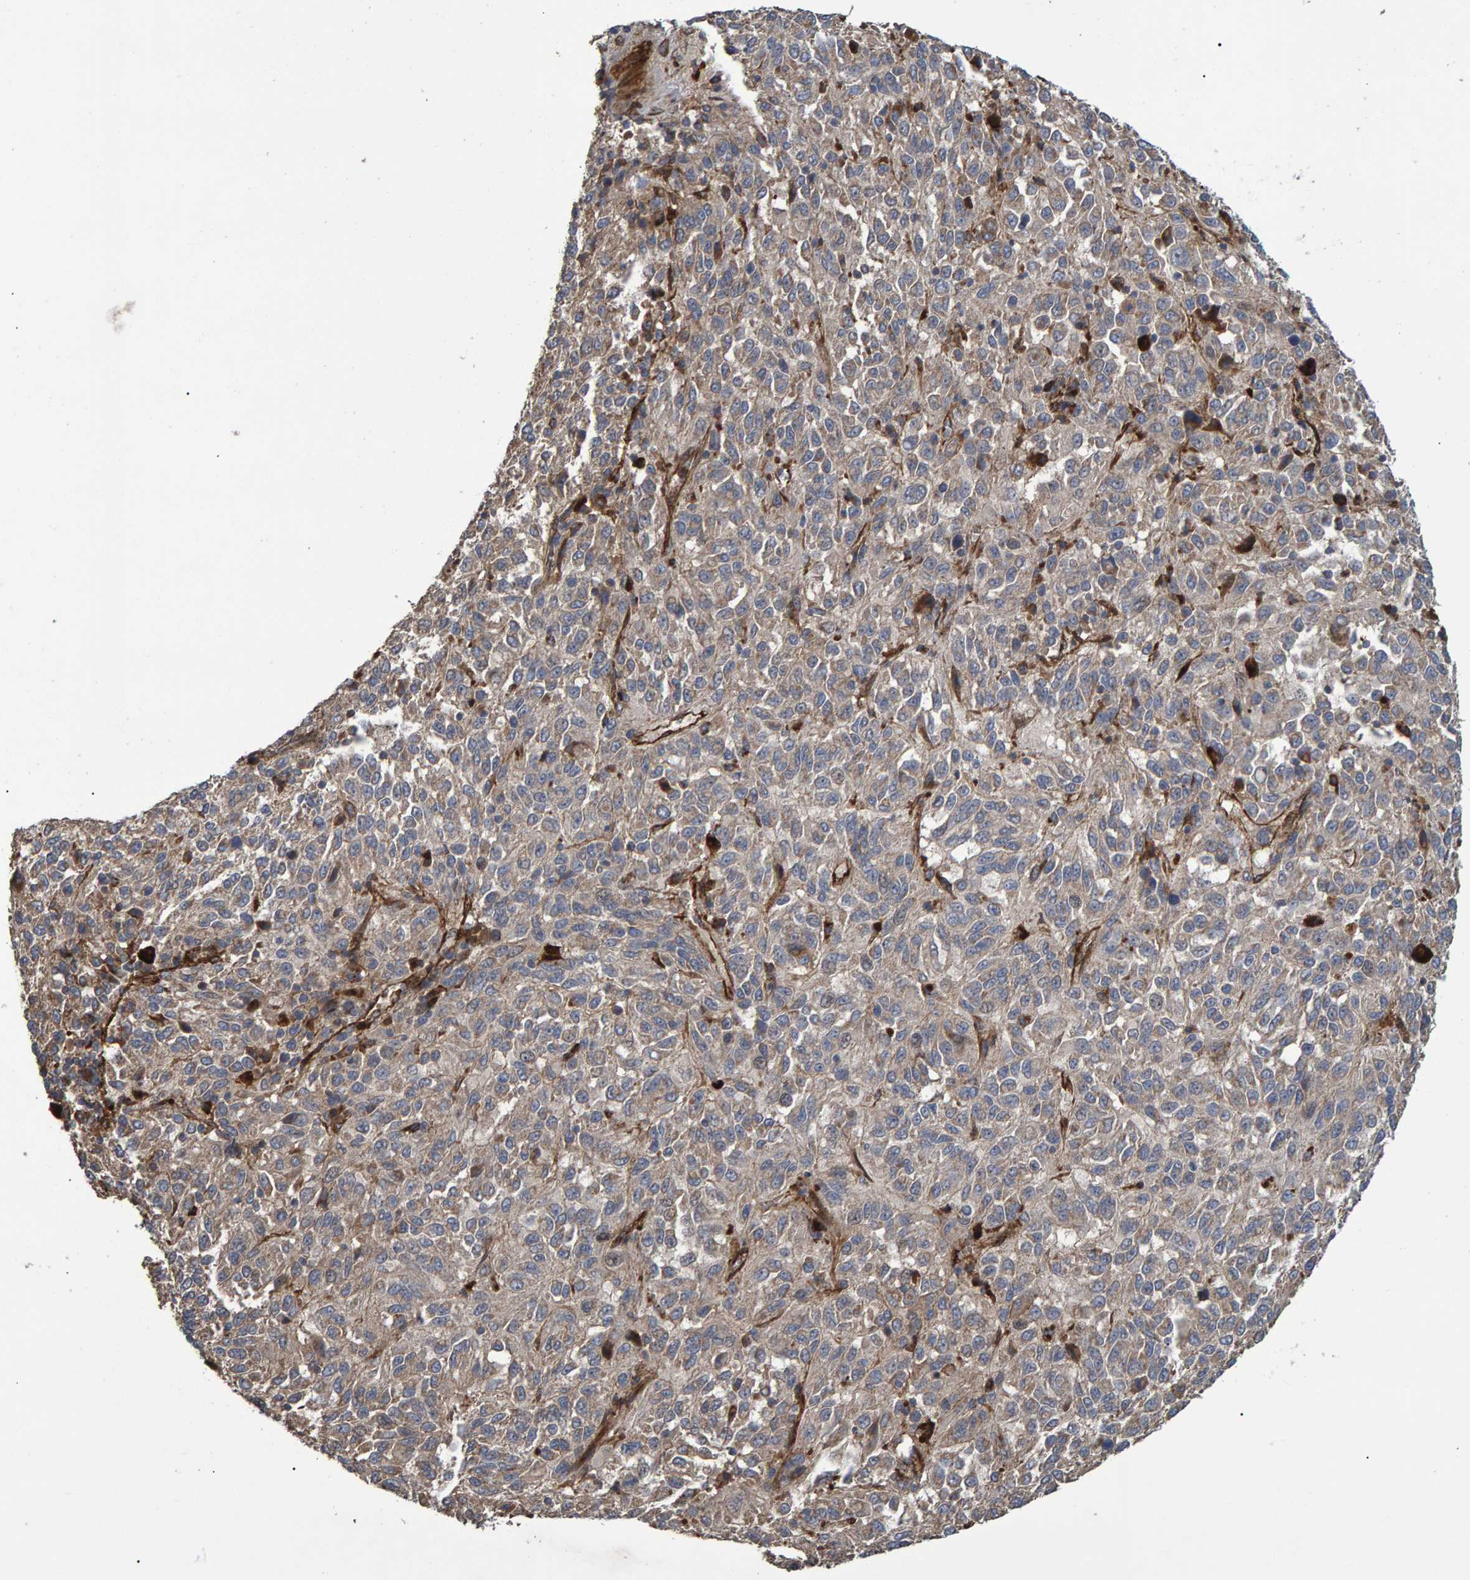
{"staining": {"intensity": "weak", "quantity": "25%-75%", "location": "cytoplasmic/membranous"}, "tissue": "melanoma", "cell_type": "Tumor cells", "image_type": "cancer", "snomed": [{"axis": "morphology", "description": "Malignant melanoma, Metastatic site"}, {"axis": "topography", "description": "Lung"}], "caption": "Immunohistochemical staining of melanoma demonstrates weak cytoplasmic/membranous protein positivity in about 25%-75% of tumor cells.", "gene": "SLIT2", "patient": {"sex": "male", "age": 64}}